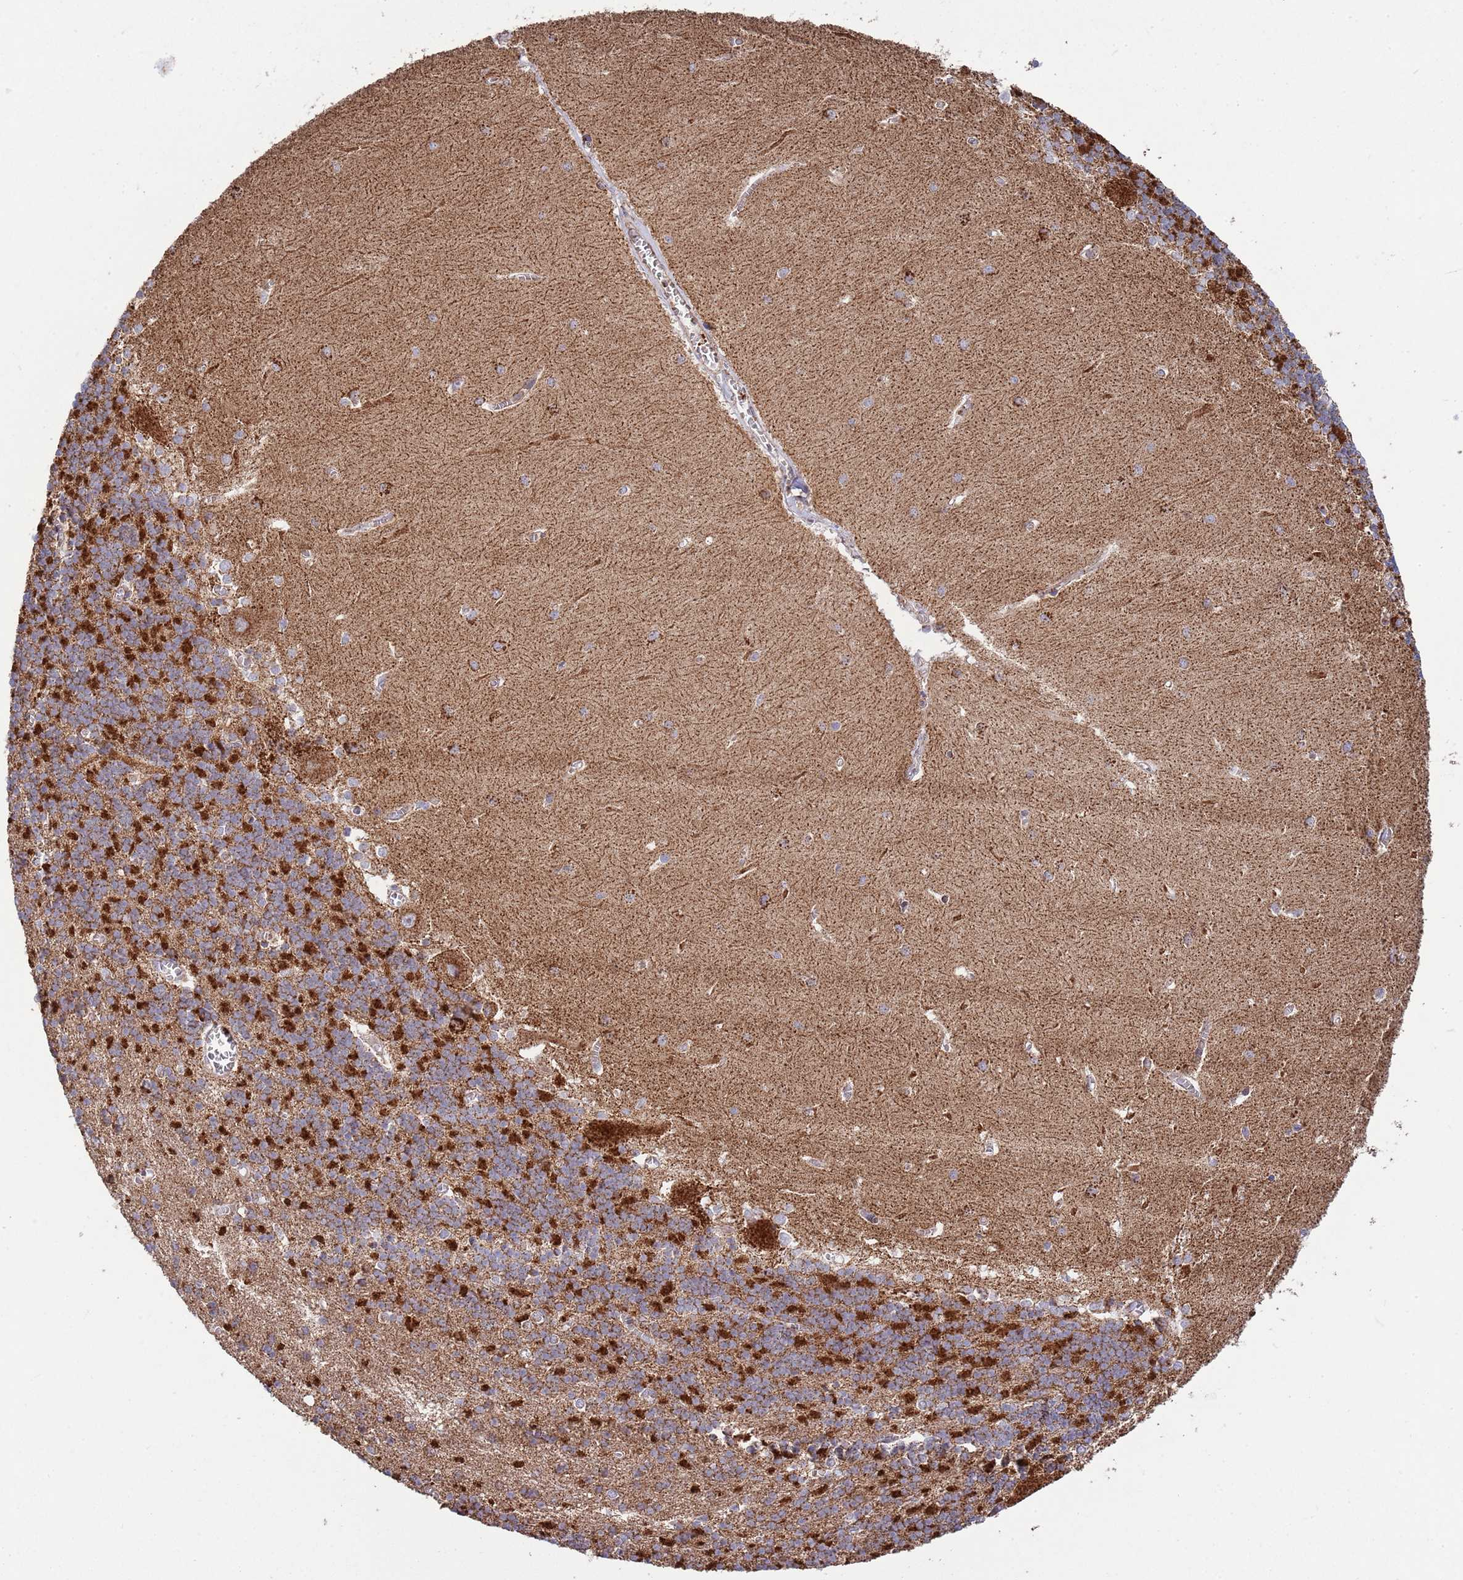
{"staining": {"intensity": "strong", "quantity": "25%-75%", "location": "cytoplasmic/membranous"}, "tissue": "cerebellum", "cell_type": "Cells in granular layer", "image_type": "normal", "snomed": [{"axis": "morphology", "description": "Normal tissue, NOS"}, {"axis": "topography", "description": "Cerebellum"}], "caption": "Protein positivity by IHC exhibits strong cytoplasmic/membranous positivity in approximately 25%-75% of cells in granular layer in benign cerebellum. The staining is performed using DAB (3,3'-diaminobenzidine) brown chromogen to label protein expression. The nuclei are counter-stained blue using hematoxylin.", "gene": "ATP5PD", "patient": {"sex": "male", "age": 37}}